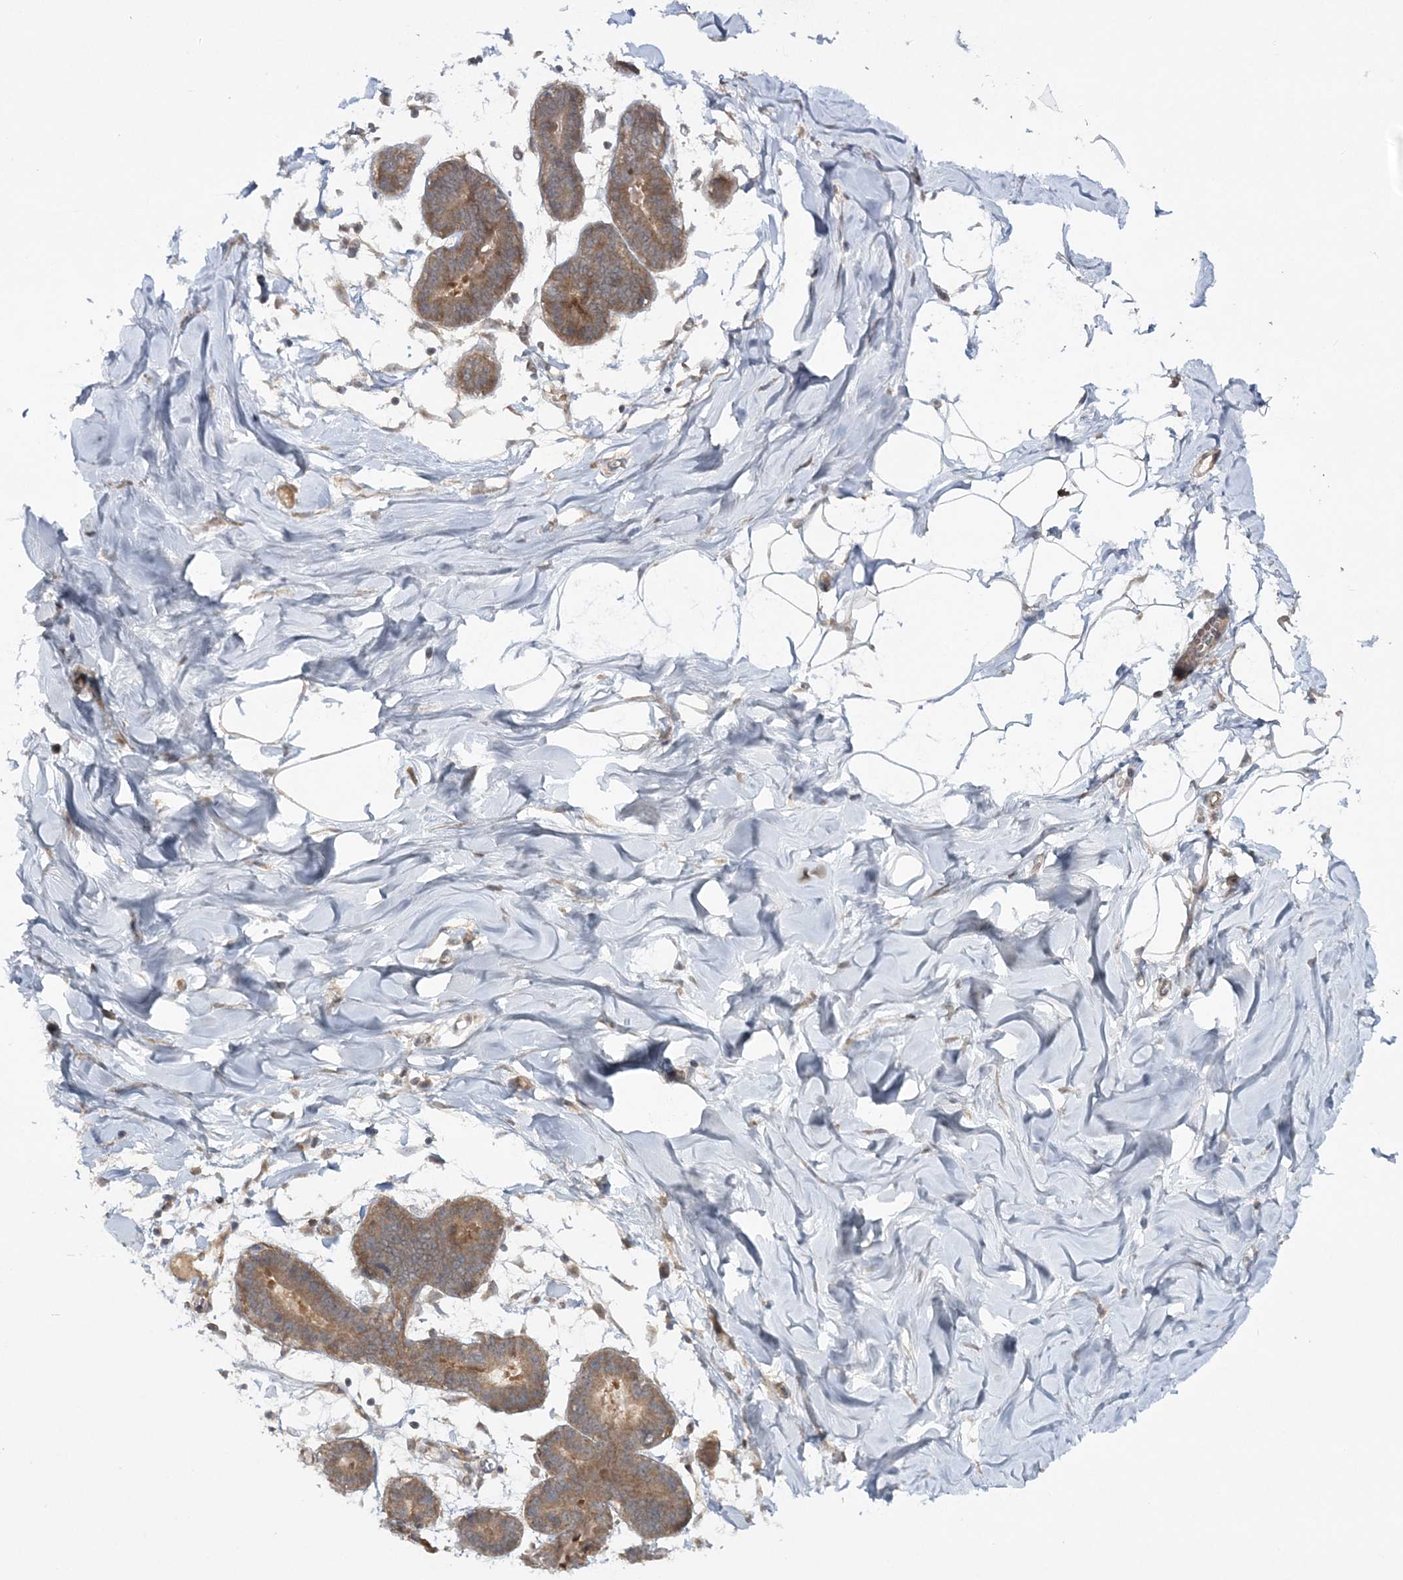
{"staining": {"intensity": "negative", "quantity": "none", "location": "none"}, "tissue": "breast", "cell_type": "Adipocytes", "image_type": "normal", "snomed": [{"axis": "morphology", "description": "Normal tissue, NOS"}, {"axis": "topography", "description": "Breast"}], "caption": "DAB (3,3'-diaminobenzidine) immunohistochemical staining of unremarkable breast shows no significant staining in adipocytes.", "gene": "MOCS2", "patient": {"sex": "female", "age": 27}}